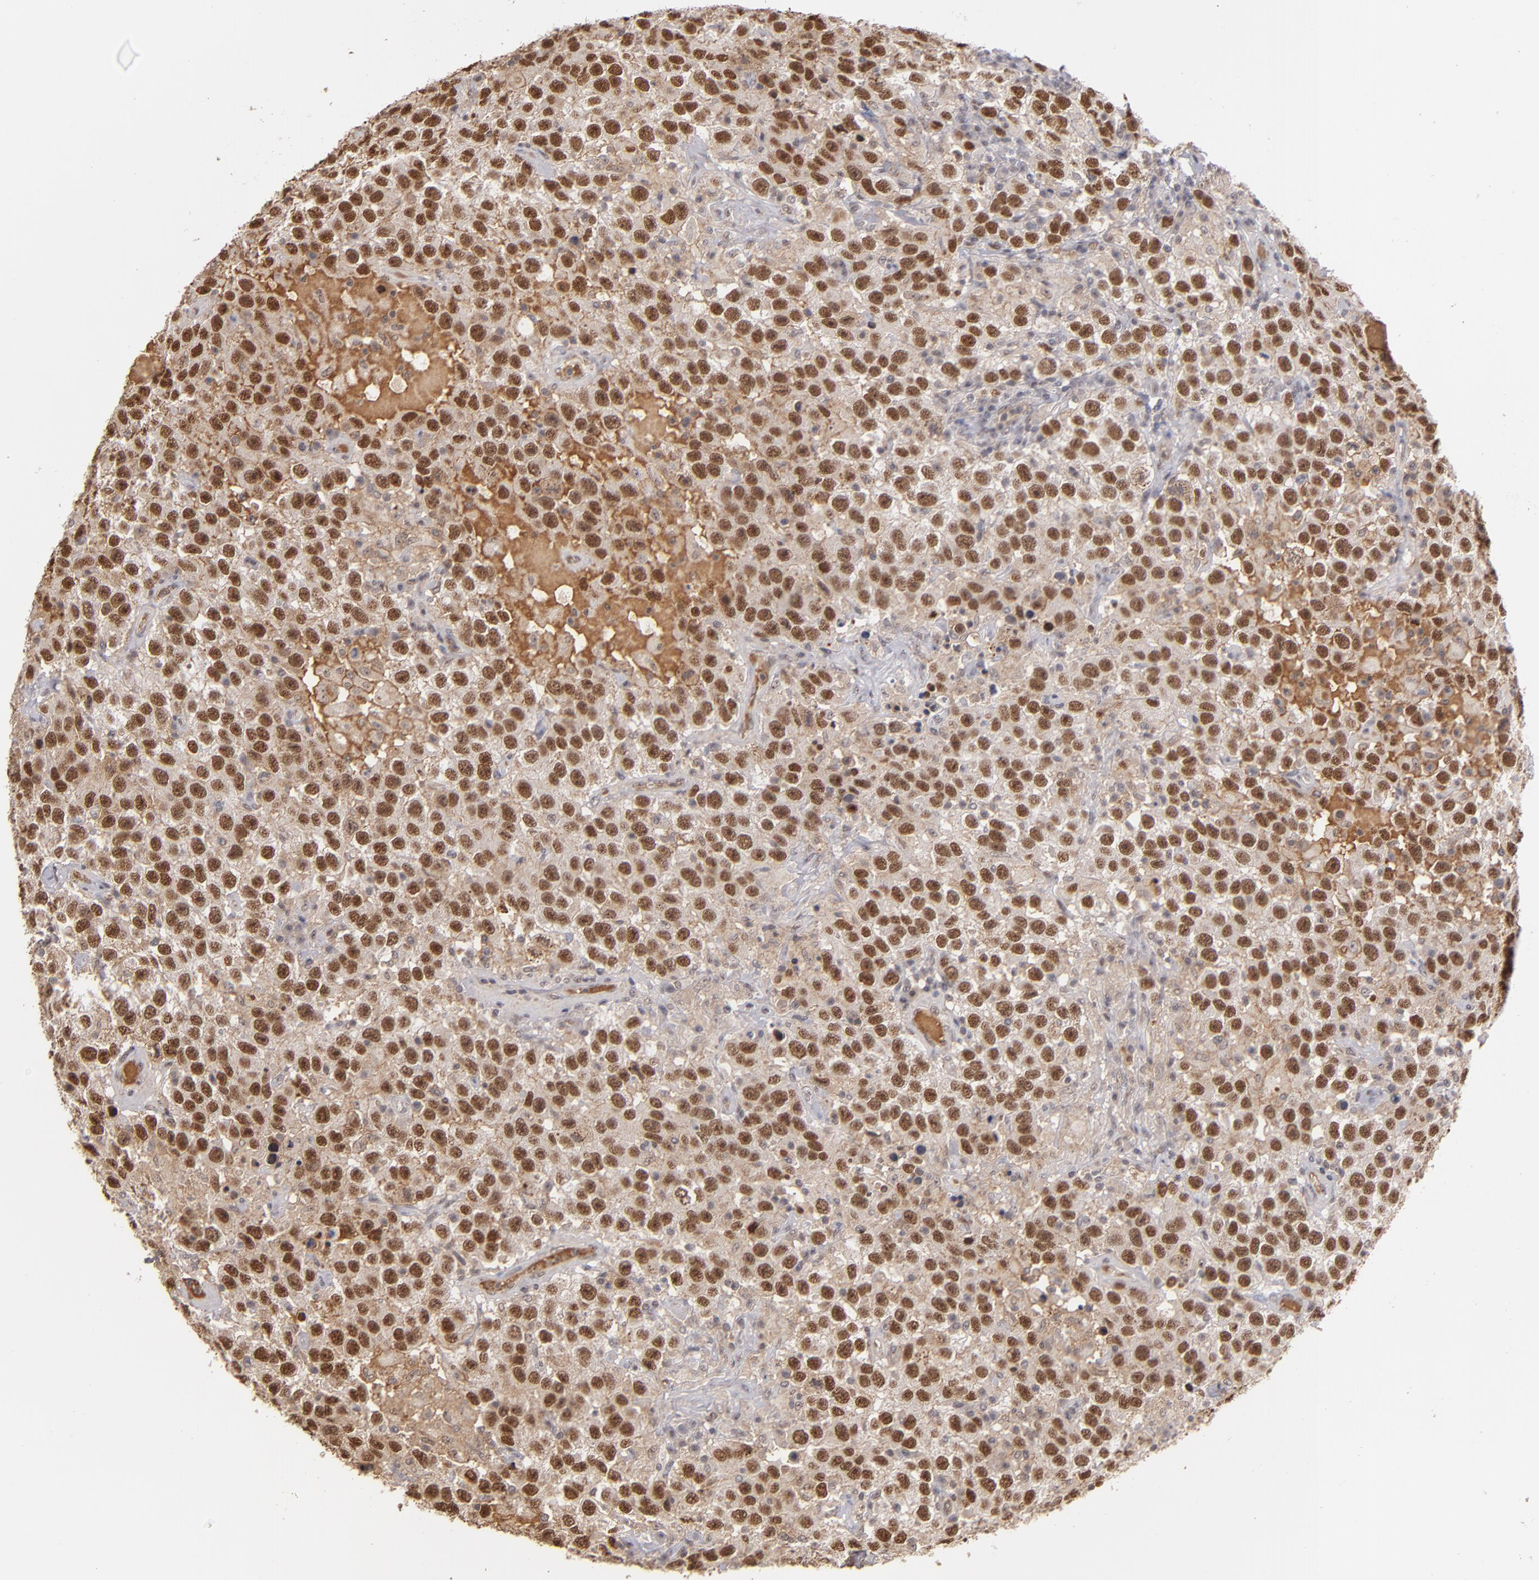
{"staining": {"intensity": "moderate", "quantity": ">75%", "location": "nuclear"}, "tissue": "testis cancer", "cell_type": "Tumor cells", "image_type": "cancer", "snomed": [{"axis": "morphology", "description": "Seminoma, NOS"}, {"axis": "topography", "description": "Testis"}], "caption": "Brown immunohistochemical staining in human testis seminoma displays moderate nuclear expression in approximately >75% of tumor cells.", "gene": "ZNF234", "patient": {"sex": "male", "age": 41}}